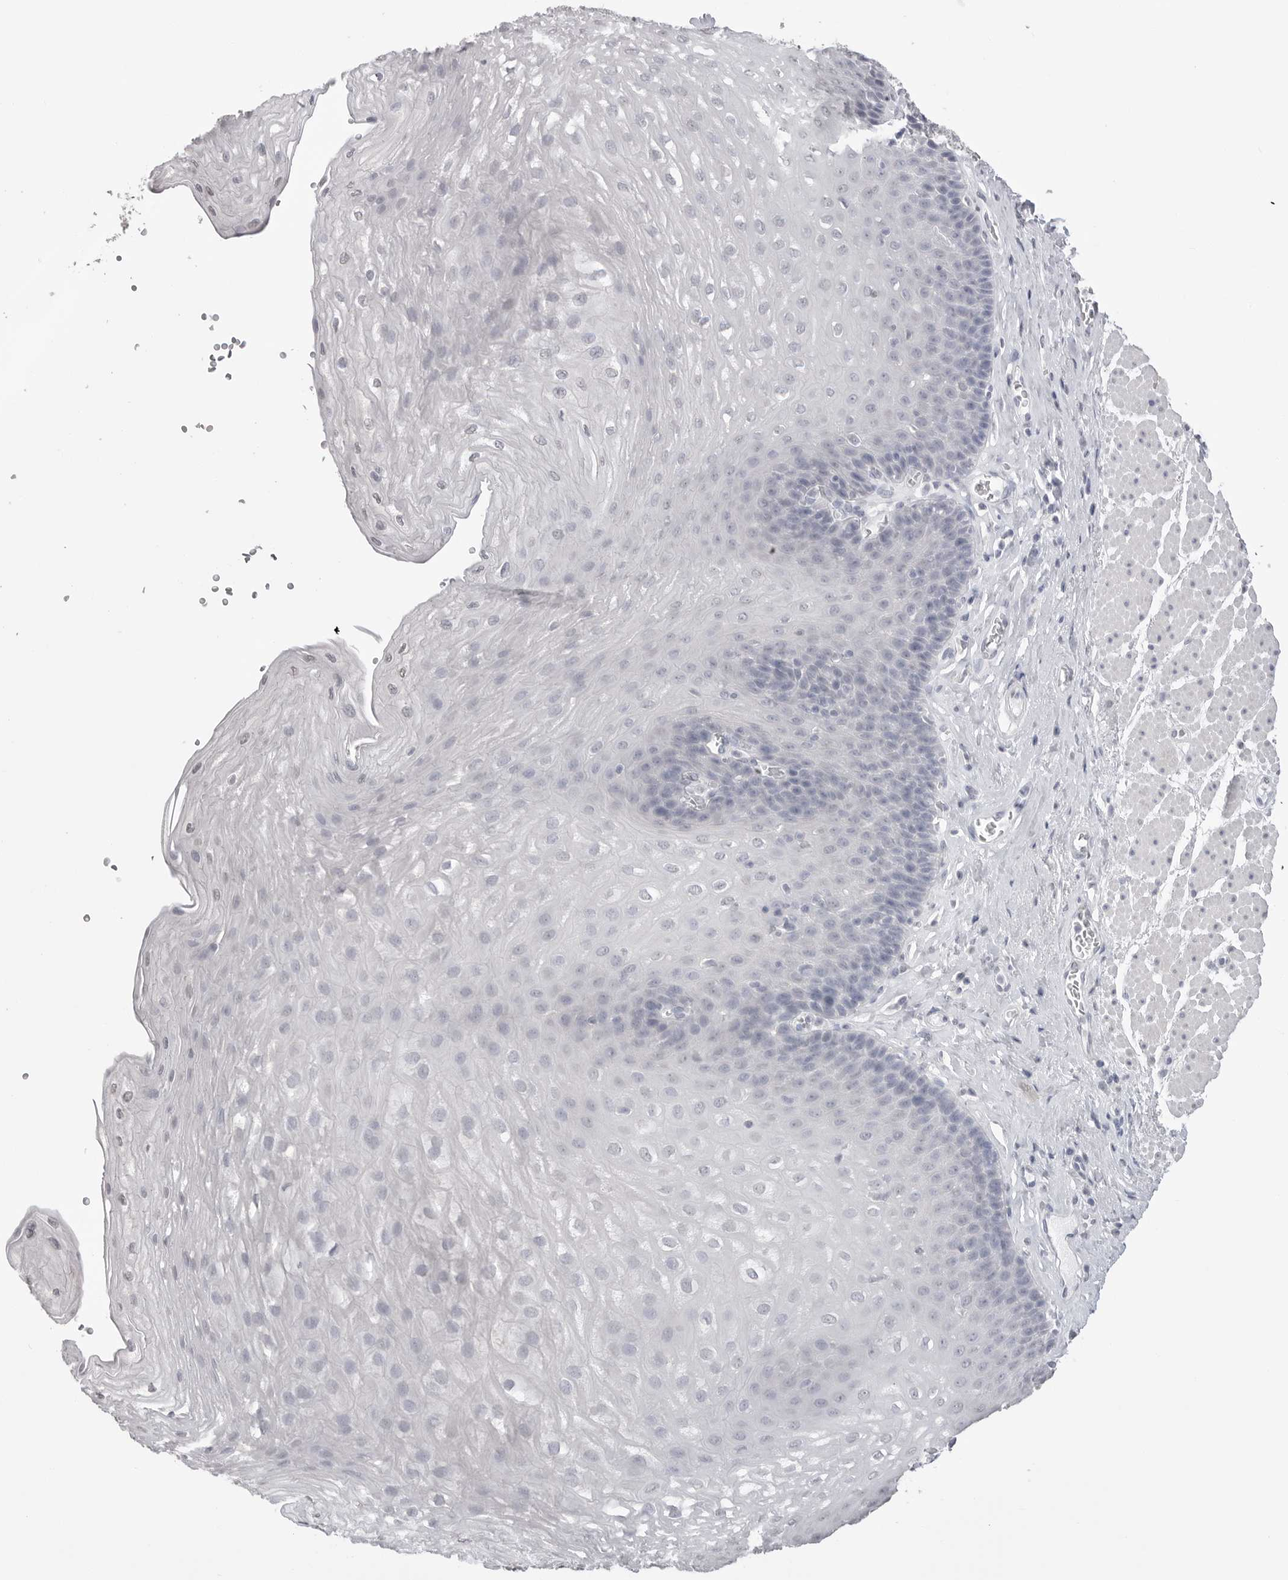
{"staining": {"intensity": "negative", "quantity": "none", "location": "none"}, "tissue": "esophagus", "cell_type": "Squamous epithelial cells", "image_type": "normal", "snomed": [{"axis": "morphology", "description": "Normal tissue, NOS"}, {"axis": "topography", "description": "Esophagus"}], "caption": "A micrograph of esophagus stained for a protein shows no brown staining in squamous epithelial cells.", "gene": "ICAM5", "patient": {"sex": "female", "age": 66}}